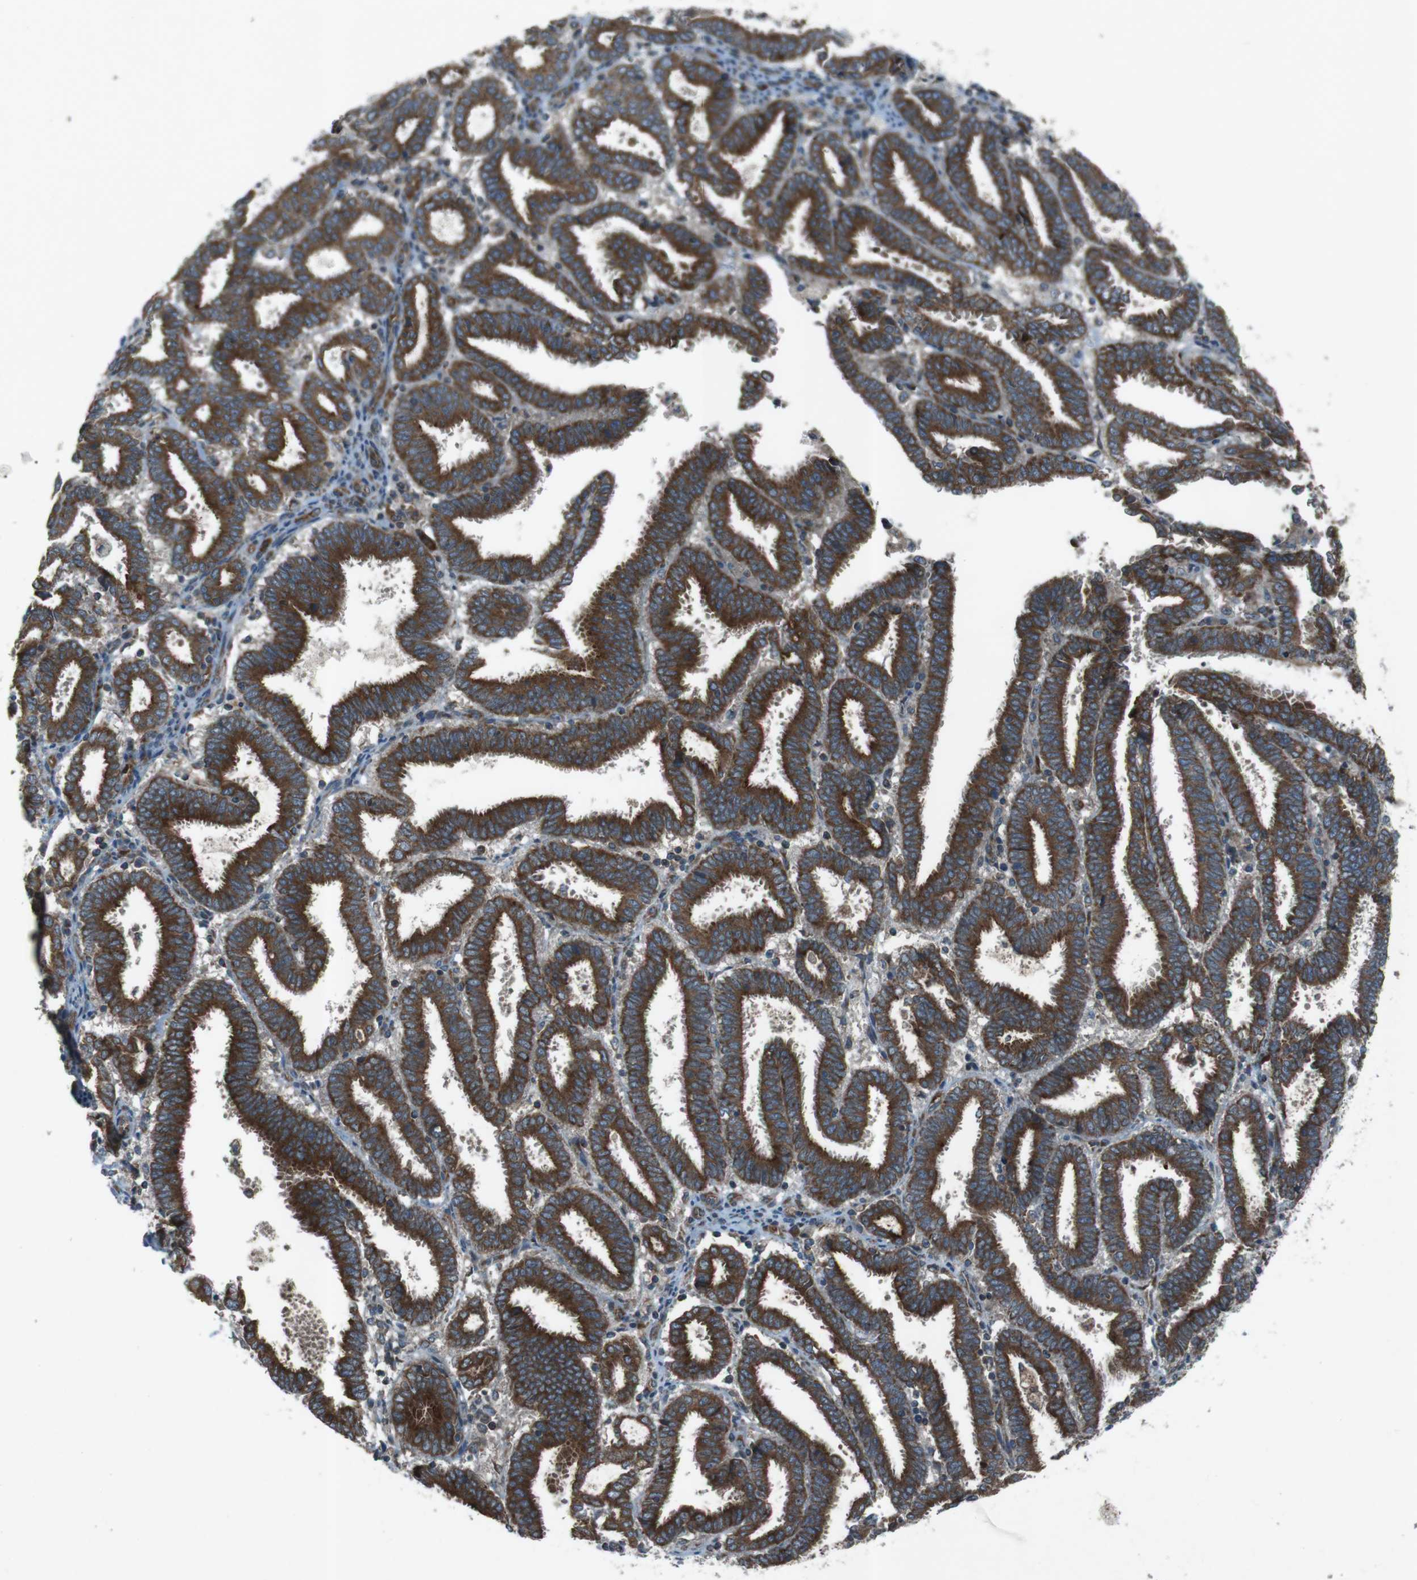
{"staining": {"intensity": "strong", "quantity": ">75%", "location": "cytoplasmic/membranous"}, "tissue": "endometrial cancer", "cell_type": "Tumor cells", "image_type": "cancer", "snomed": [{"axis": "morphology", "description": "Adenocarcinoma, NOS"}, {"axis": "topography", "description": "Uterus"}], "caption": "About >75% of tumor cells in human endometrial cancer reveal strong cytoplasmic/membranous protein expression as visualized by brown immunohistochemical staining.", "gene": "SLC41A1", "patient": {"sex": "female", "age": 83}}